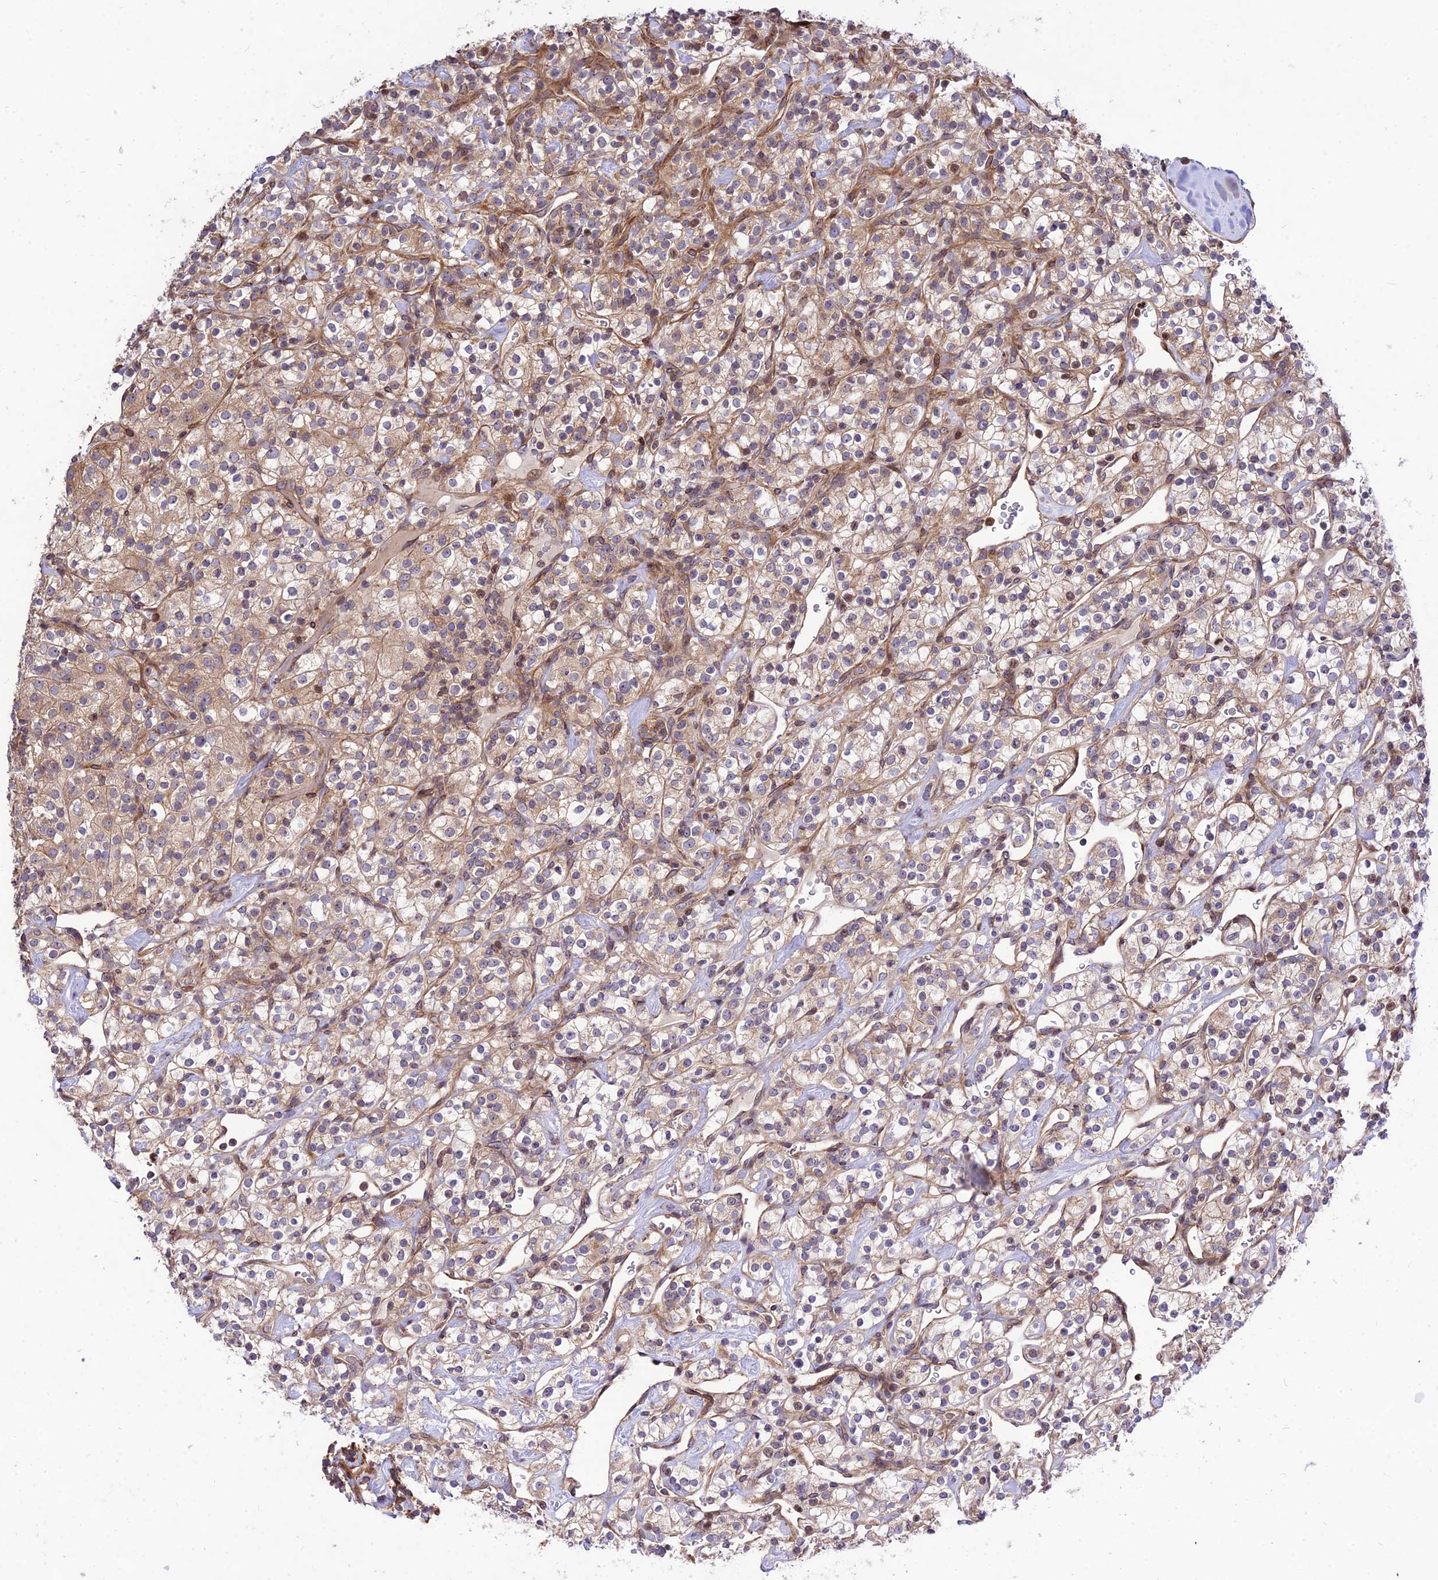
{"staining": {"intensity": "moderate", "quantity": "25%-75%", "location": "cytoplasmic/membranous,nuclear"}, "tissue": "renal cancer", "cell_type": "Tumor cells", "image_type": "cancer", "snomed": [{"axis": "morphology", "description": "Adenocarcinoma, NOS"}, {"axis": "topography", "description": "Kidney"}], "caption": "Renal cancer (adenocarcinoma) was stained to show a protein in brown. There is medium levels of moderate cytoplasmic/membranous and nuclear positivity in about 25%-75% of tumor cells. (DAB (3,3'-diaminobenzidine) IHC with brightfield microscopy, high magnification).", "gene": "SMG6", "patient": {"sex": "male", "age": 77}}